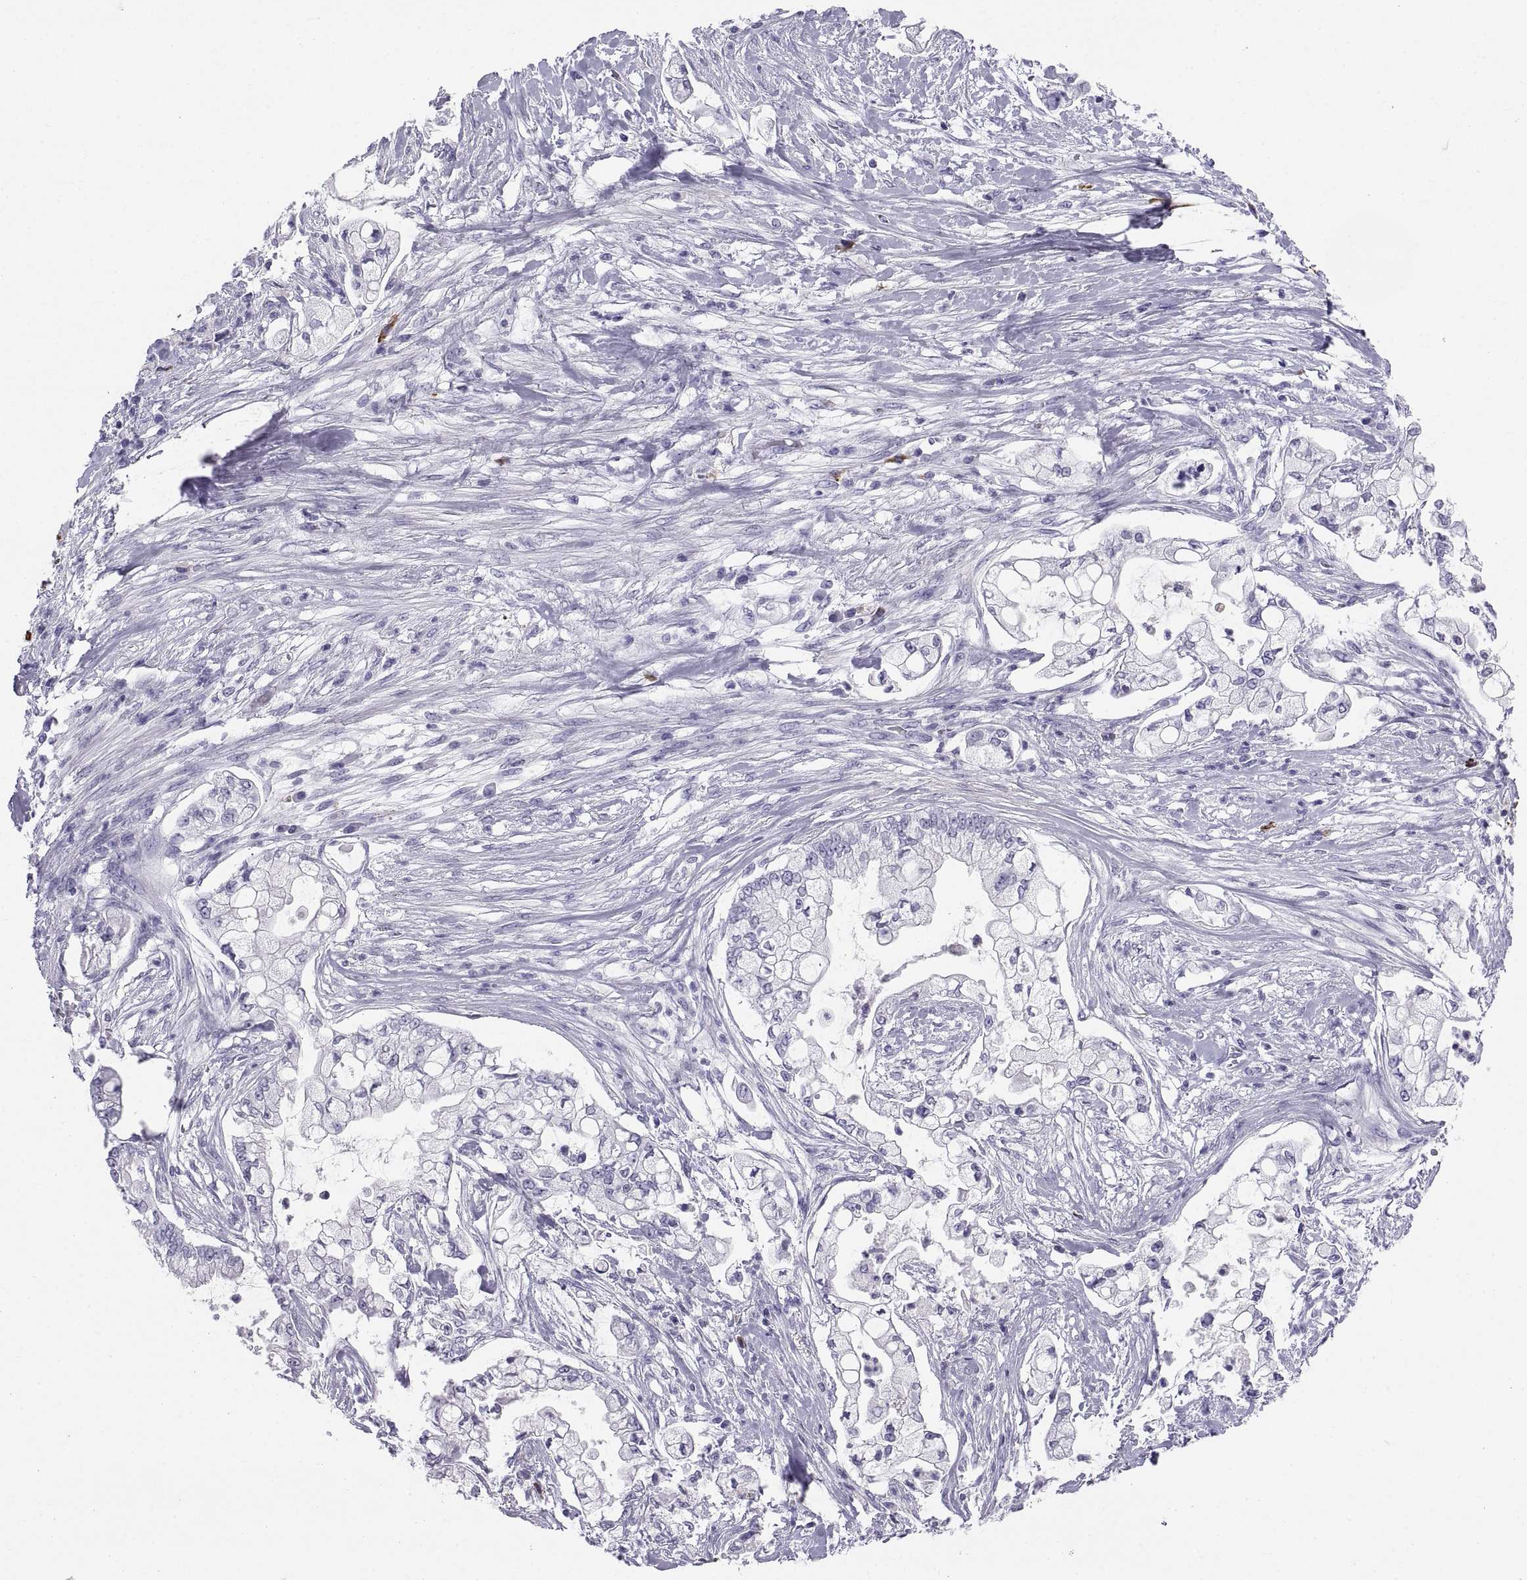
{"staining": {"intensity": "negative", "quantity": "none", "location": "none"}, "tissue": "pancreatic cancer", "cell_type": "Tumor cells", "image_type": "cancer", "snomed": [{"axis": "morphology", "description": "Adenocarcinoma, NOS"}, {"axis": "topography", "description": "Pancreas"}], "caption": "The micrograph demonstrates no staining of tumor cells in adenocarcinoma (pancreatic).", "gene": "CT47A10", "patient": {"sex": "female", "age": 69}}